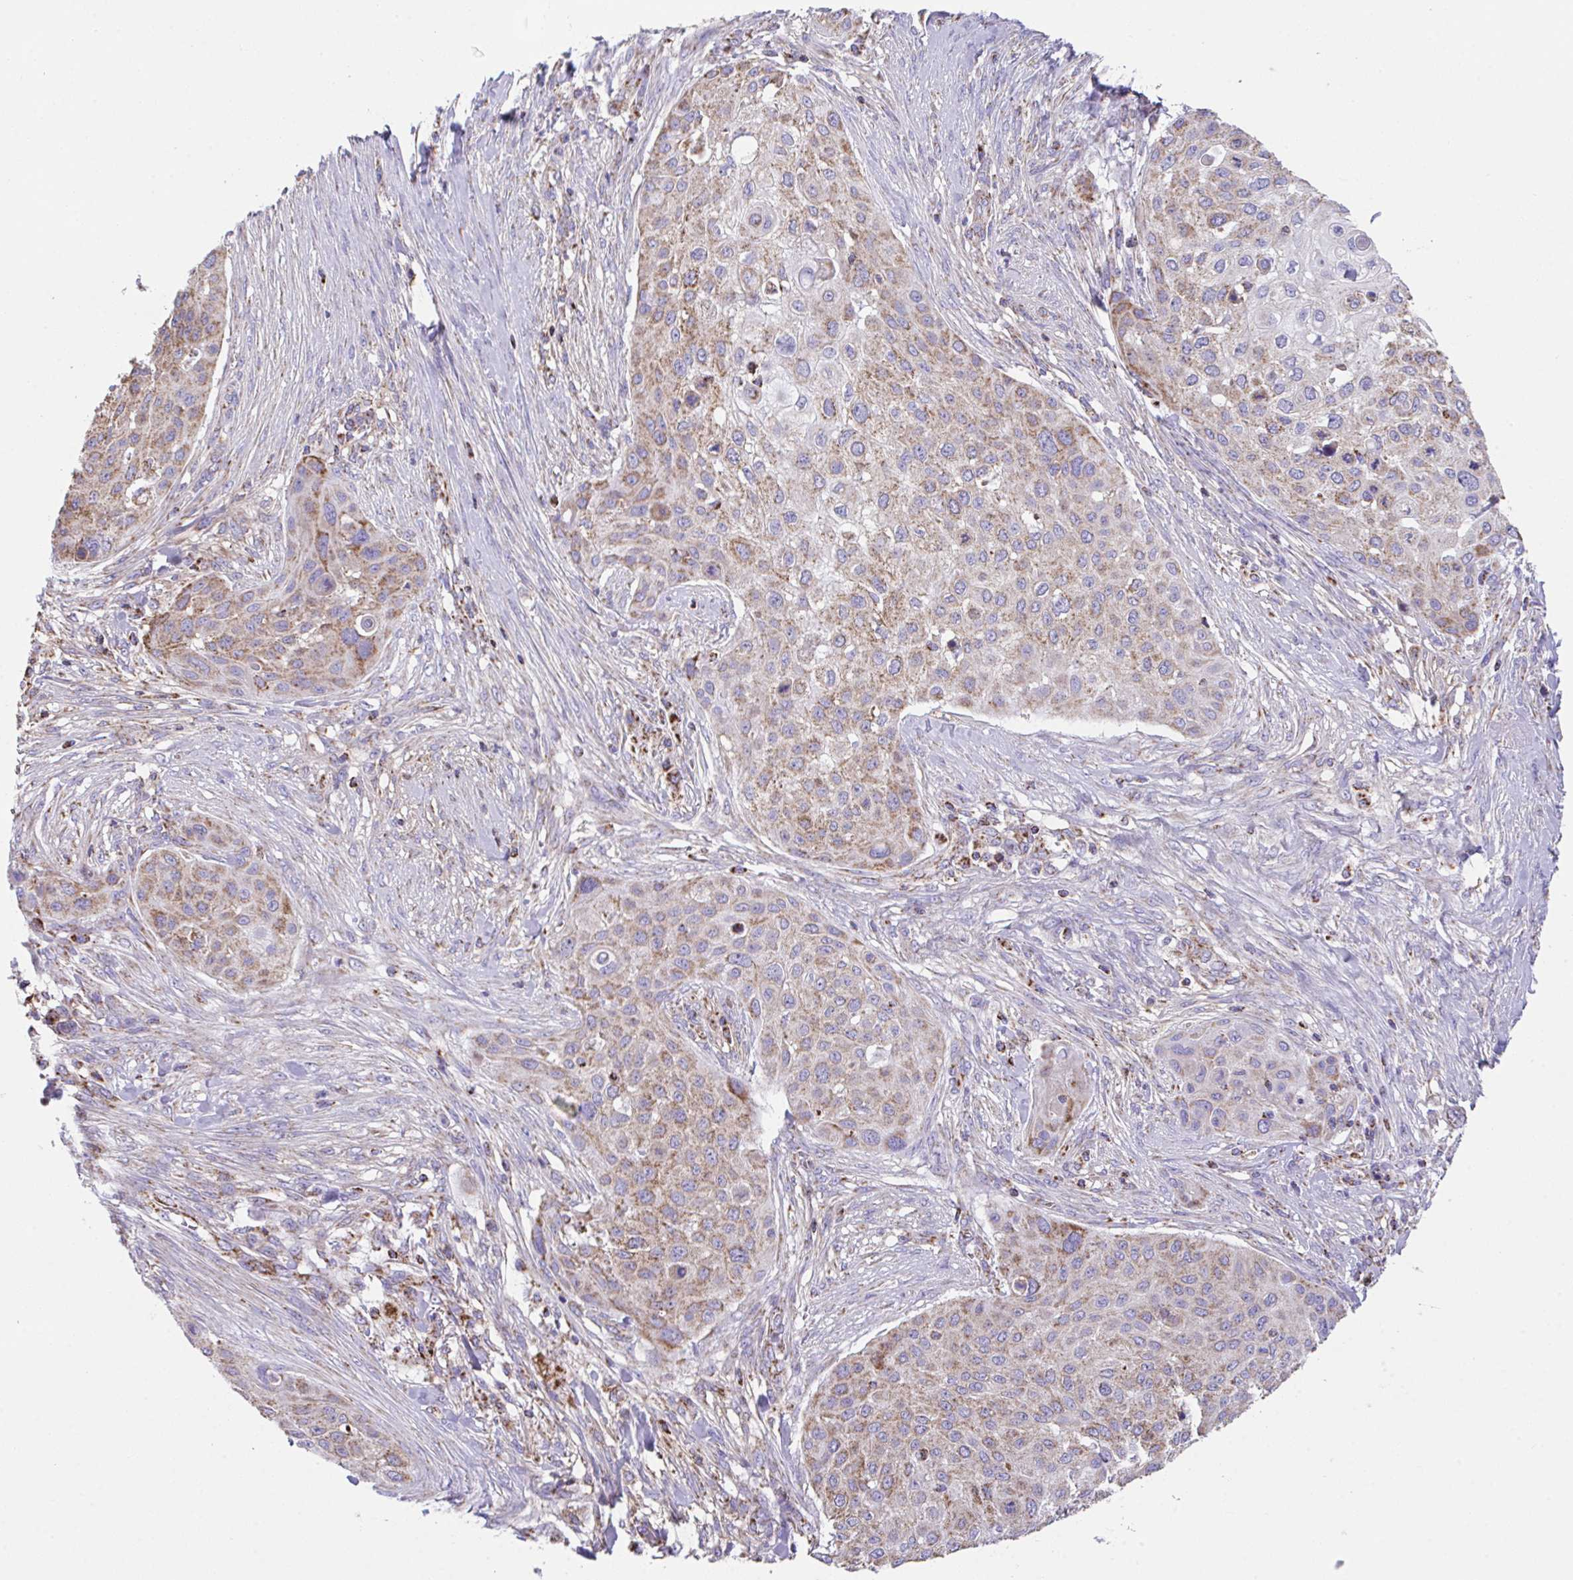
{"staining": {"intensity": "moderate", "quantity": "25%-75%", "location": "cytoplasmic/membranous"}, "tissue": "skin cancer", "cell_type": "Tumor cells", "image_type": "cancer", "snomed": [{"axis": "morphology", "description": "Squamous cell carcinoma, NOS"}, {"axis": "topography", "description": "Skin"}], "caption": "This is an image of immunohistochemistry staining of squamous cell carcinoma (skin), which shows moderate staining in the cytoplasmic/membranous of tumor cells.", "gene": "PCMTD2", "patient": {"sex": "female", "age": 87}}